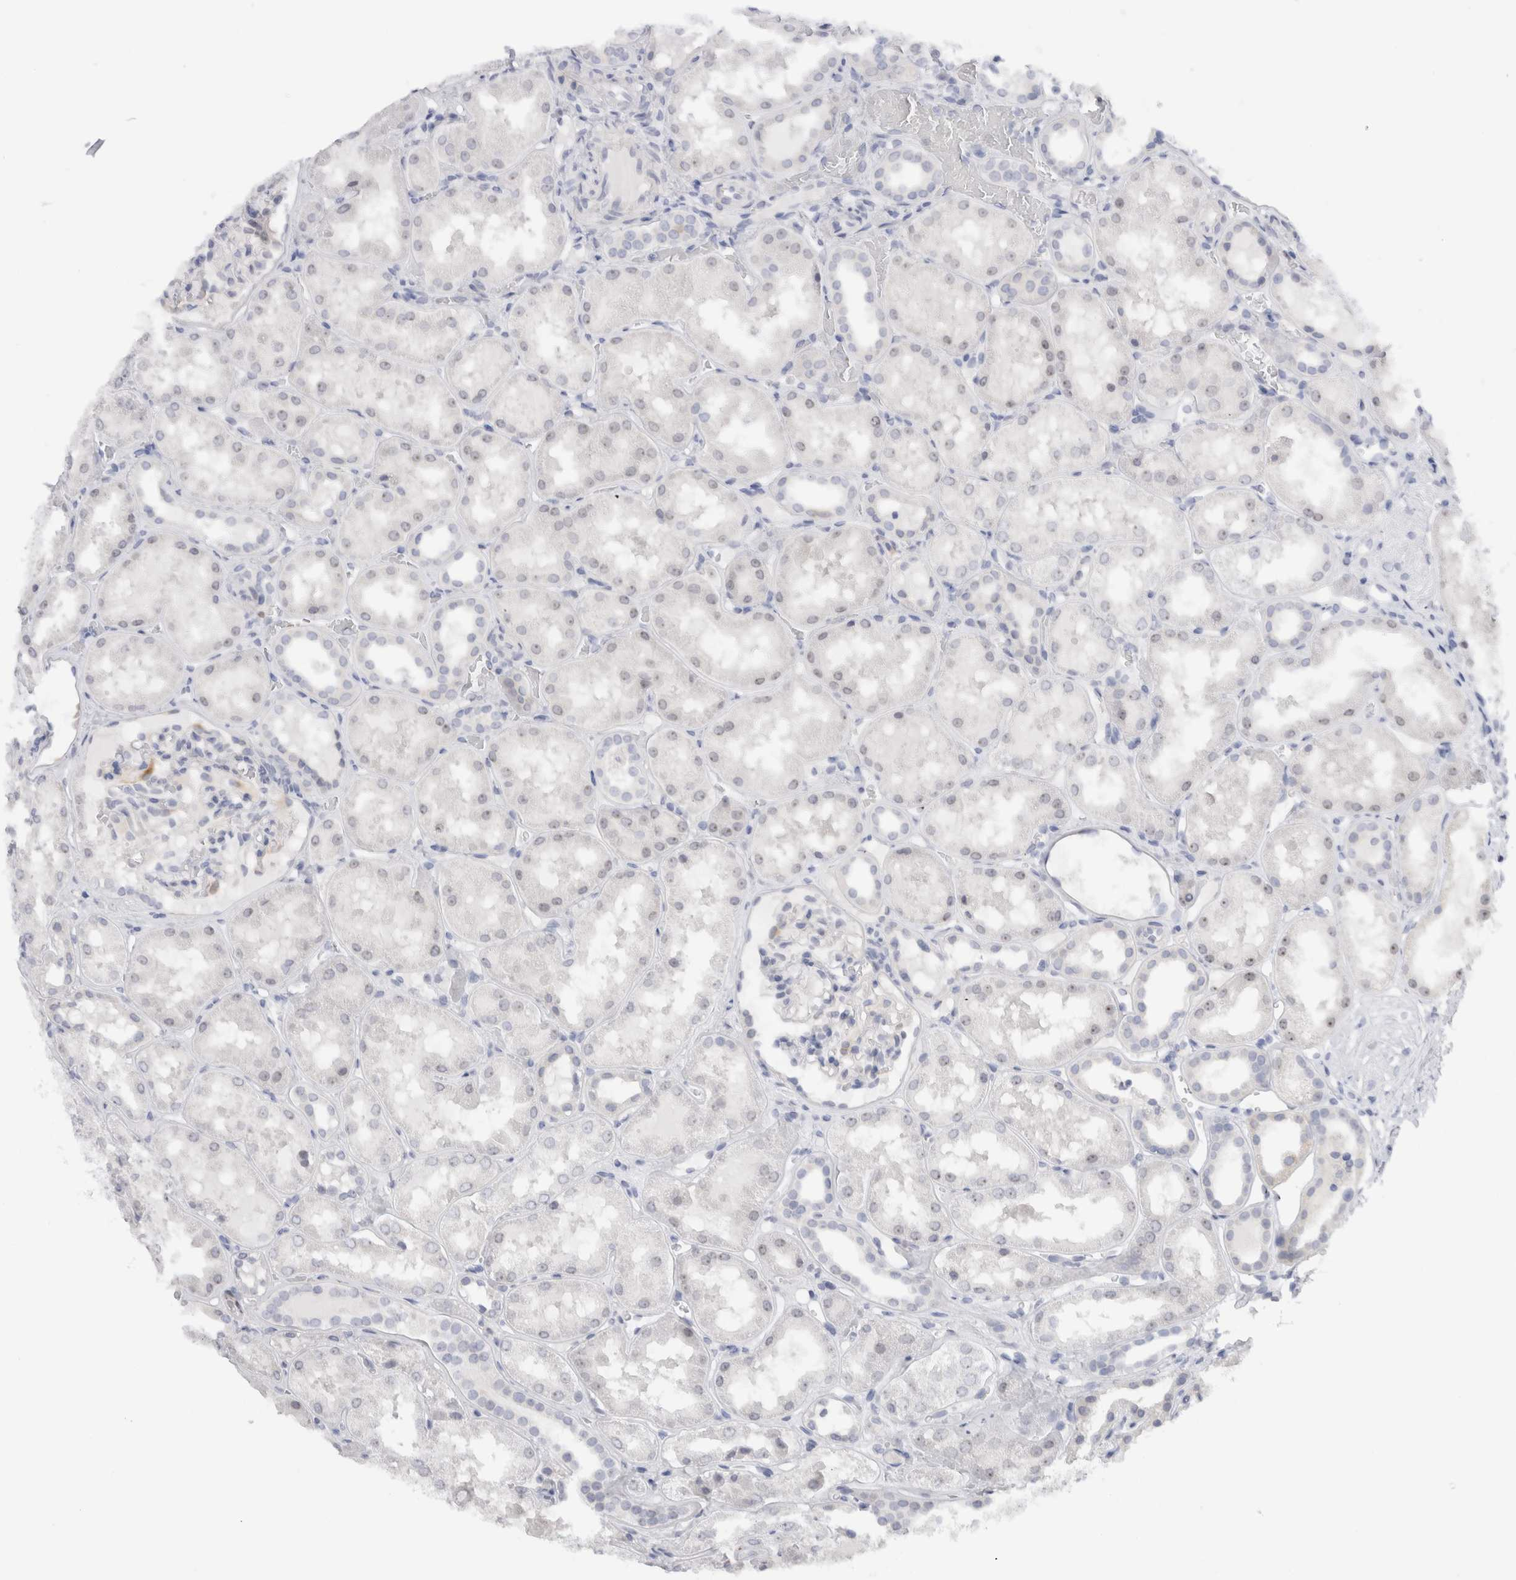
{"staining": {"intensity": "negative", "quantity": "none", "location": "none"}, "tissue": "kidney", "cell_type": "Cells in glomeruli", "image_type": "normal", "snomed": [{"axis": "morphology", "description": "Normal tissue, NOS"}, {"axis": "topography", "description": "Kidney"}, {"axis": "topography", "description": "Urinary bladder"}], "caption": "DAB (3,3'-diaminobenzidine) immunohistochemical staining of normal kidney demonstrates no significant expression in cells in glomeruli.", "gene": "C9orf50", "patient": {"sex": "male", "age": 16}}